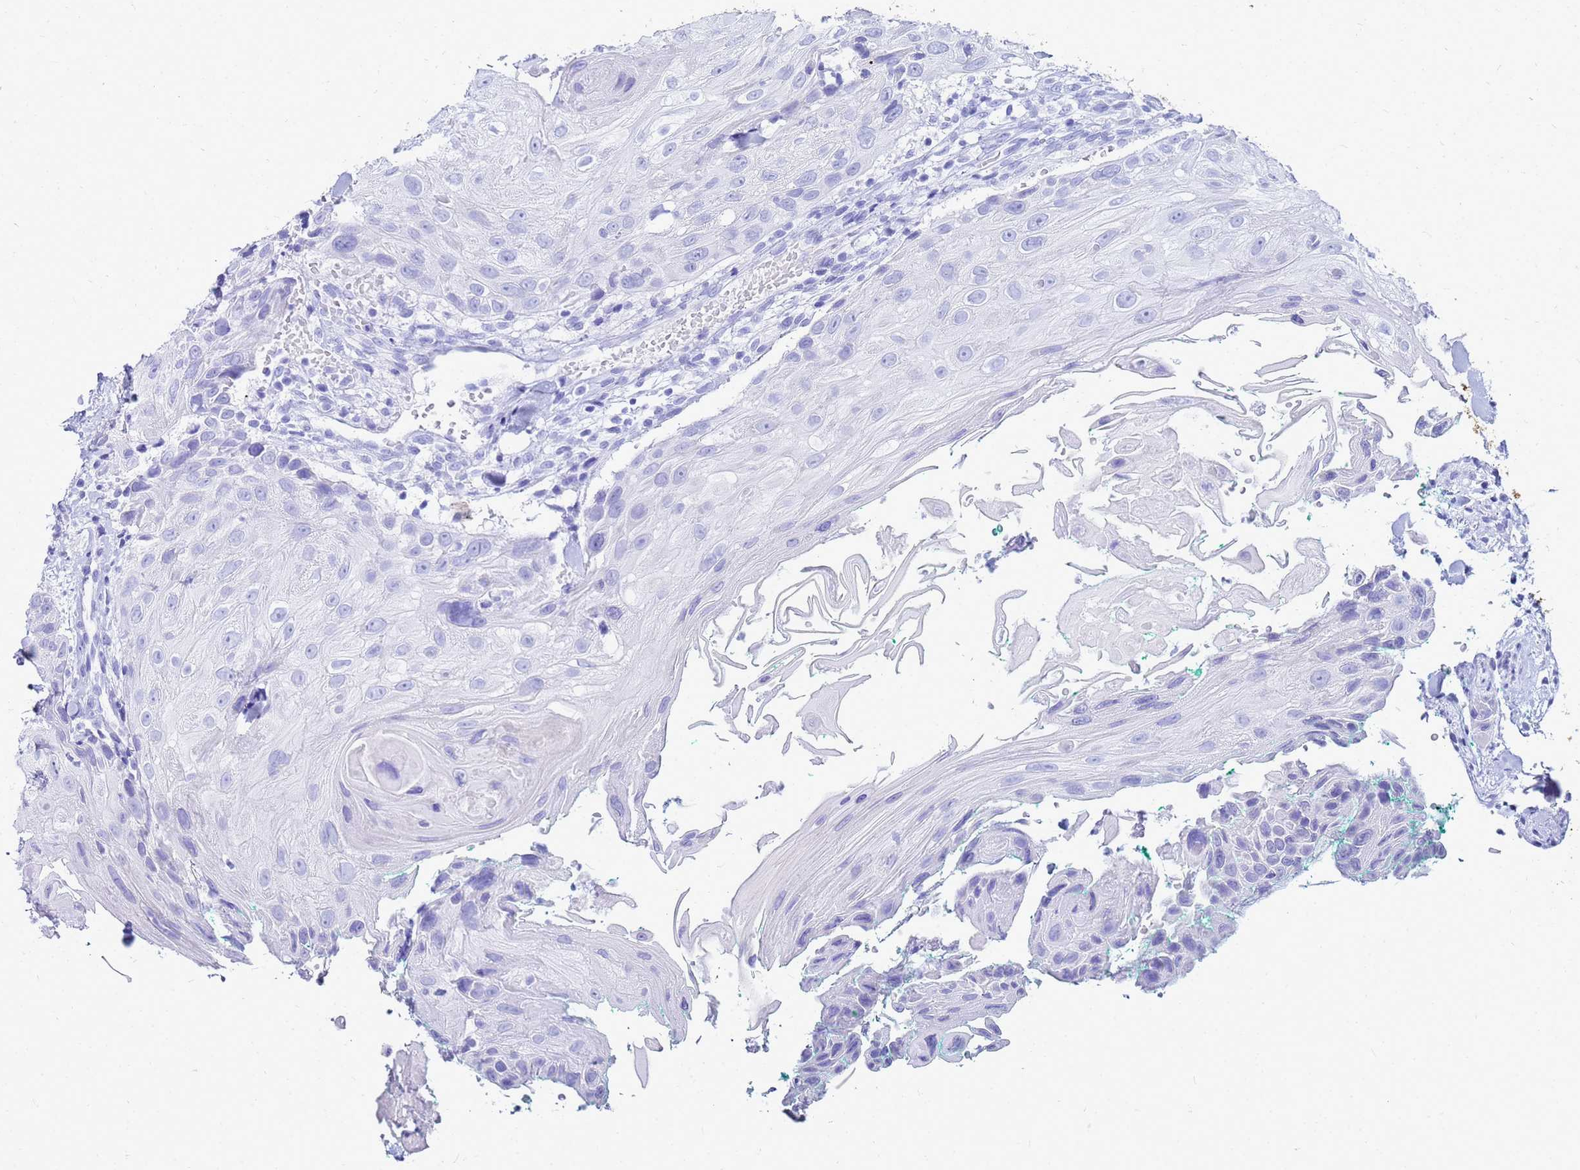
{"staining": {"intensity": "negative", "quantity": "none", "location": "none"}, "tissue": "head and neck cancer", "cell_type": "Tumor cells", "image_type": "cancer", "snomed": [{"axis": "morphology", "description": "Squamous cell carcinoma, NOS"}, {"axis": "topography", "description": "Head-Neck"}], "caption": "A histopathology image of human head and neck cancer (squamous cell carcinoma) is negative for staining in tumor cells.", "gene": "CKB", "patient": {"sex": "male", "age": 81}}